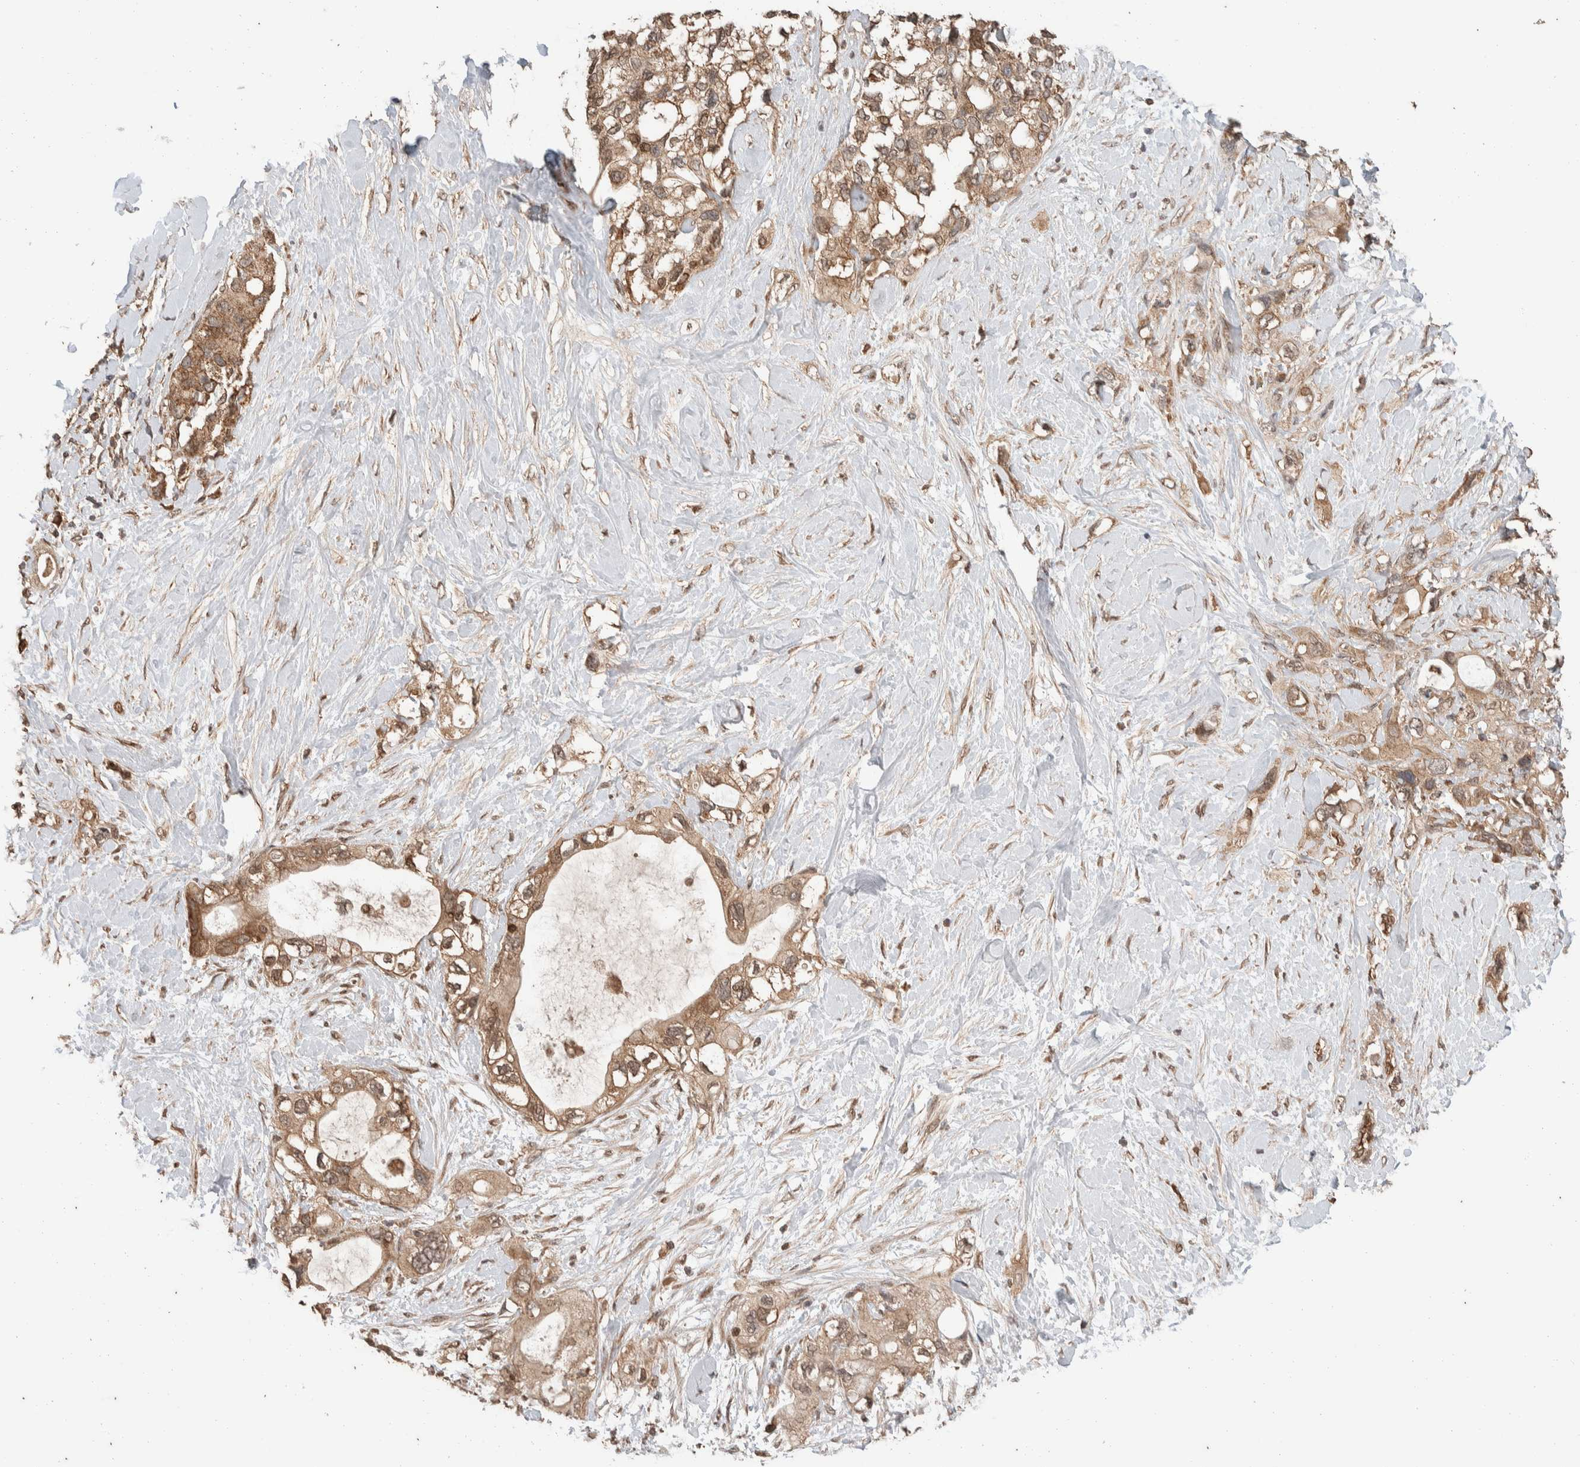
{"staining": {"intensity": "moderate", "quantity": ">75%", "location": "cytoplasmic/membranous"}, "tissue": "pancreatic cancer", "cell_type": "Tumor cells", "image_type": "cancer", "snomed": [{"axis": "morphology", "description": "Adenocarcinoma, NOS"}, {"axis": "topography", "description": "Pancreas"}], "caption": "A brown stain shows moderate cytoplasmic/membranous expression of a protein in human pancreatic cancer (adenocarcinoma) tumor cells. The protein is shown in brown color, while the nuclei are stained blue.", "gene": "ERC1", "patient": {"sex": "female", "age": 56}}